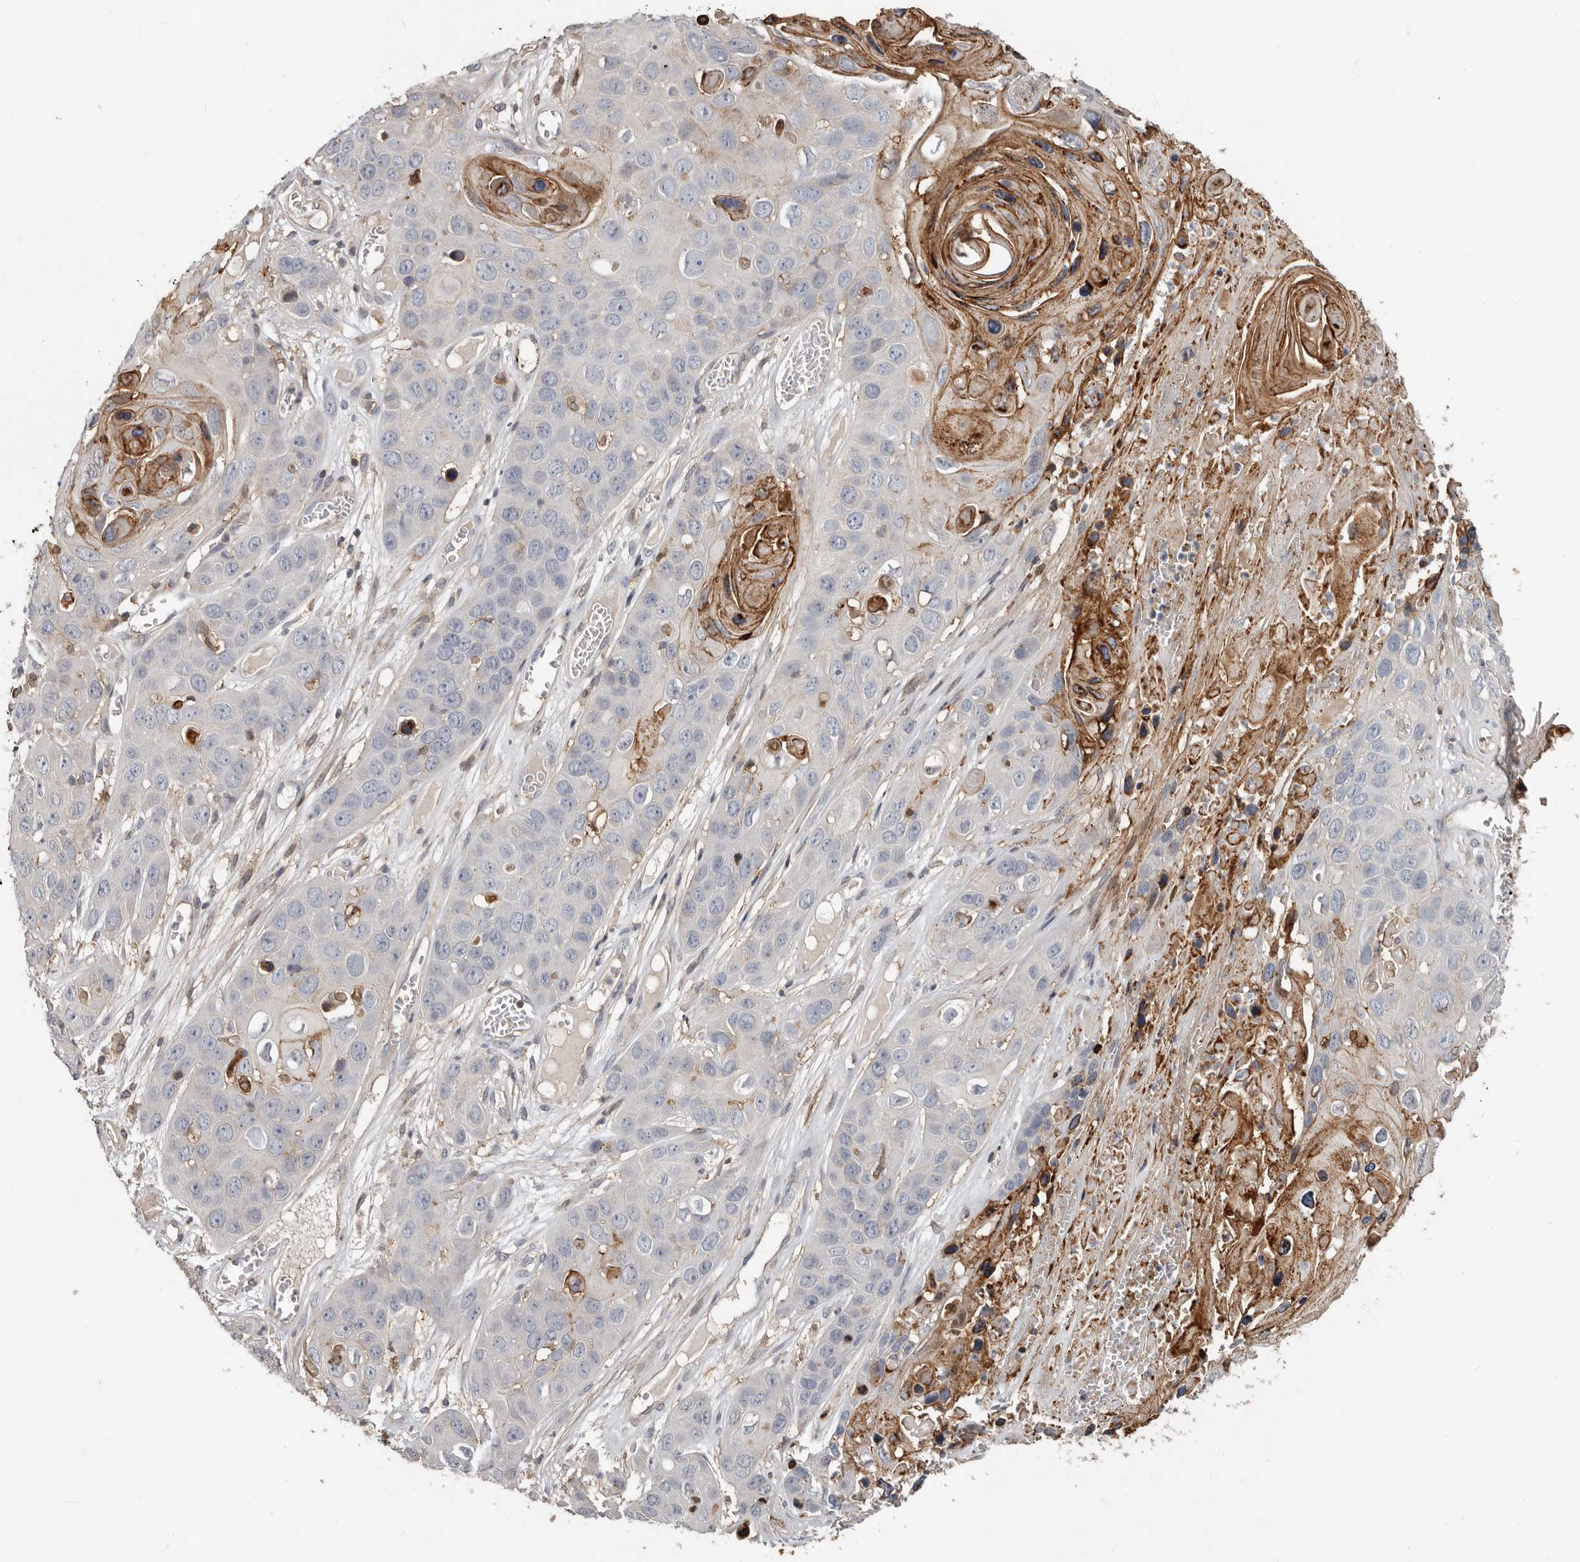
{"staining": {"intensity": "moderate", "quantity": "25%-75%", "location": "cytoplasmic/membranous"}, "tissue": "skin cancer", "cell_type": "Tumor cells", "image_type": "cancer", "snomed": [{"axis": "morphology", "description": "Squamous cell carcinoma, NOS"}, {"axis": "topography", "description": "Skin"}], "caption": "A brown stain shows moderate cytoplasmic/membranous positivity of a protein in skin cancer (squamous cell carcinoma) tumor cells.", "gene": "KIF26B", "patient": {"sex": "male", "age": 55}}